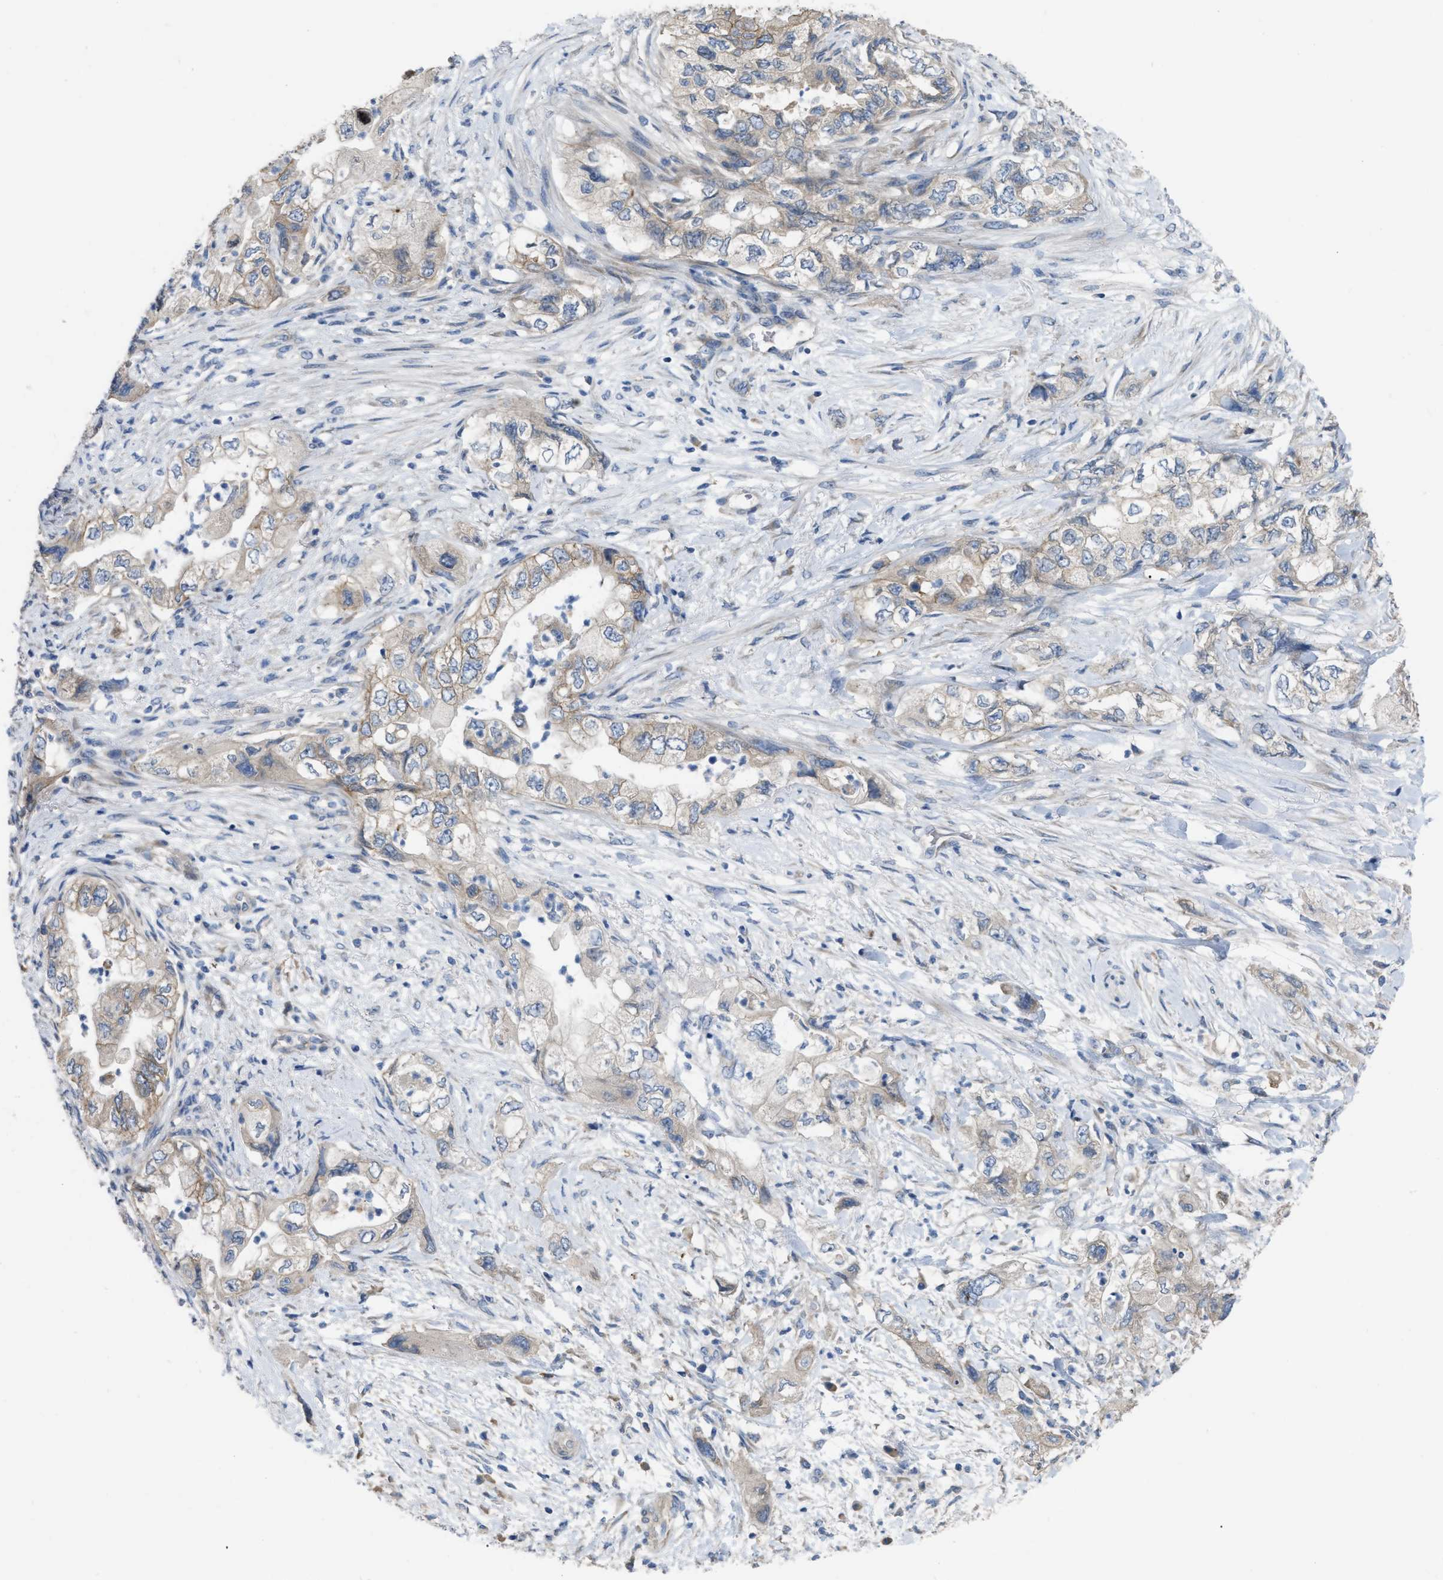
{"staining": {"intensity": "weak", "quantity": "<25%", "location": "cytoplasmic/membranous"}, "tissue": "pancreatic cancer", "cell_type": "Tumor cells", "image_type": "cancer", "snomed": [{"axis": "morphology", "description": "Adenocarcinoma, NOS"}, {"axis": "topography", "description": "Pancreas"}], "caption": "Tumor cells show no significant protein staining in pancreatic adenocarcinoma. The staining is performed using DAB (3,3'-diaminobenzidine) brown chromogen with nuclei counter-stained in using hematoxylin.", "gene": "DHX58", "patient": {"sex": "female", "age": 73}}